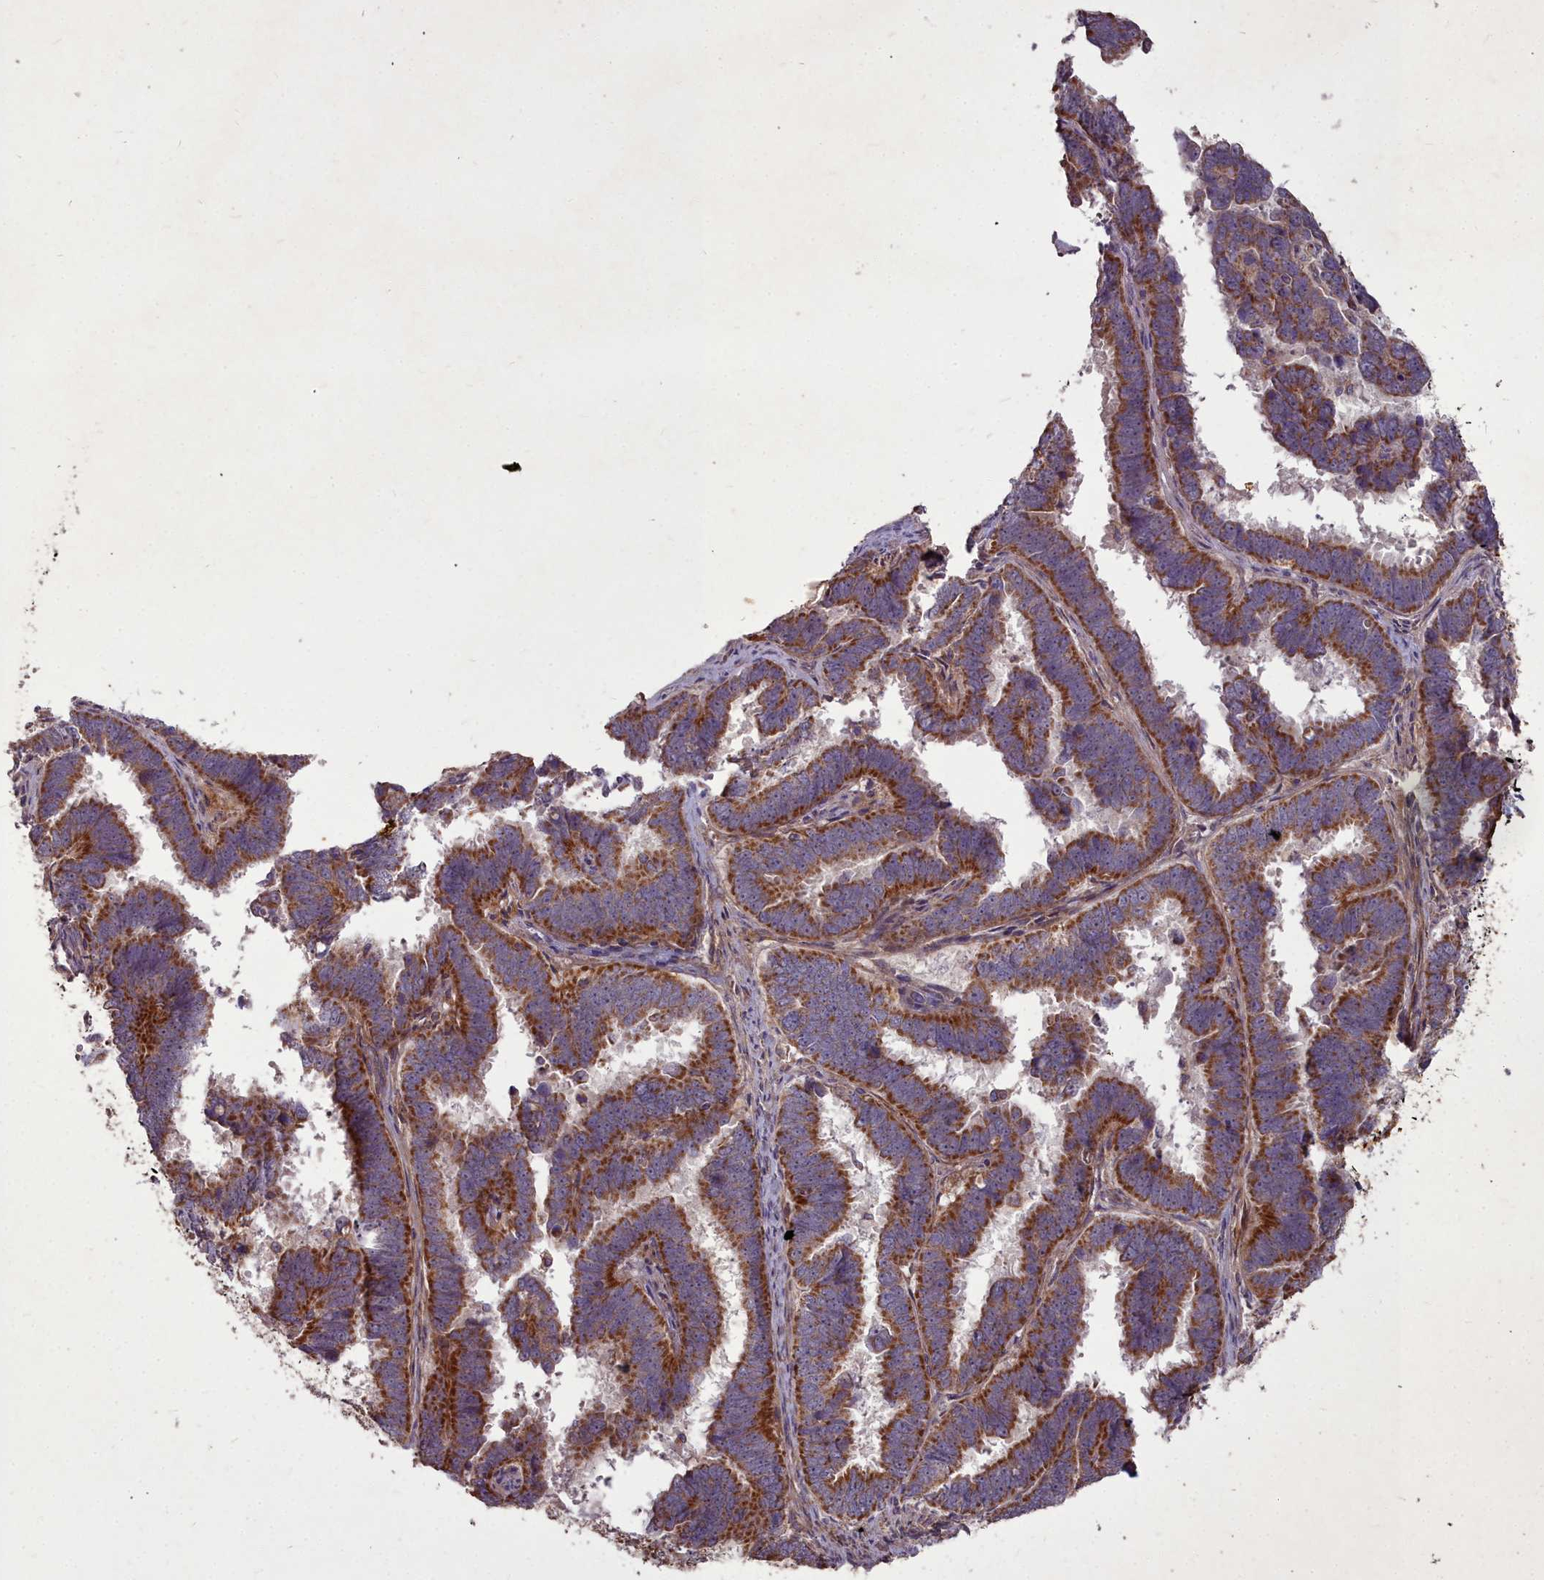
{"staining": {"intensity": "strong", "quantity": ">75%", "location": "cytoplasmic/membranous"}, "tissue": "endometrial cancer", "cell_type": "Tumor cells", "image_type": "cancer", "snomed": [{"axis": "morphology", "description": "Adenocarcinoma, NOS"}, {"axis": "topography", "description": "Endometrium"}], "caption": "Endometrial cancer (adenocarcinoma) stained with a protein marker shows strong staining in tumor cells.", "gene": "COX11", "patient": {"sex": "female", "age": 75}}